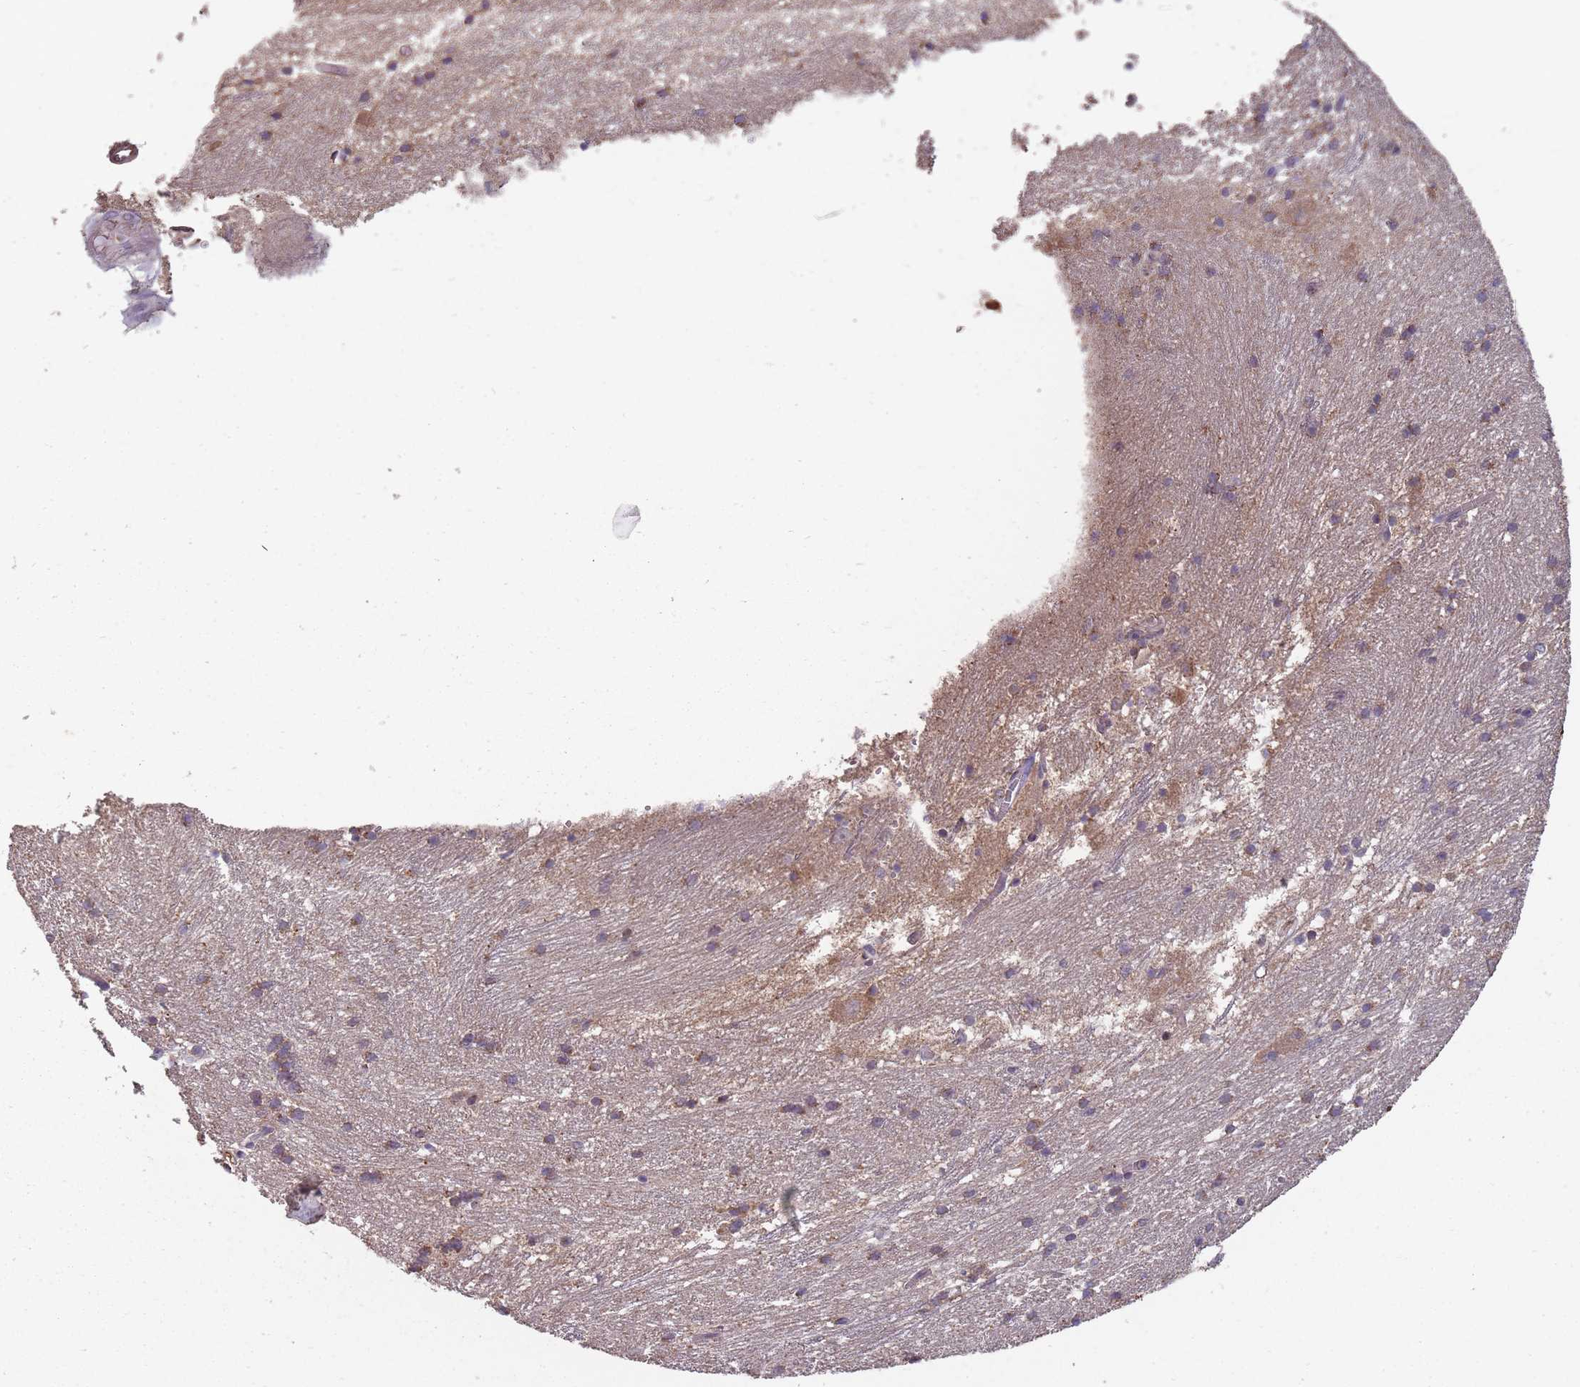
{"staining": {"intensity": "moderate", "quantity": "<25%", "location": "cytoplasmic/membranous"}, "tissue": "caudate", "cell_type": "Glial cells", "image_type": "normal", "snomed": [{"axis": "morphology", "description": "Normal tissue, NOS"}, {"axis": "topography", "description": "Lateral ventricle wall"}], "caption": "Human caudate stained with a brown dye exhibits moderate cytoplasmic/membranous positive expression in about <25% of glial cells.", "gene": "SANBR", "patient": {"sex": "male", "age": 37}}